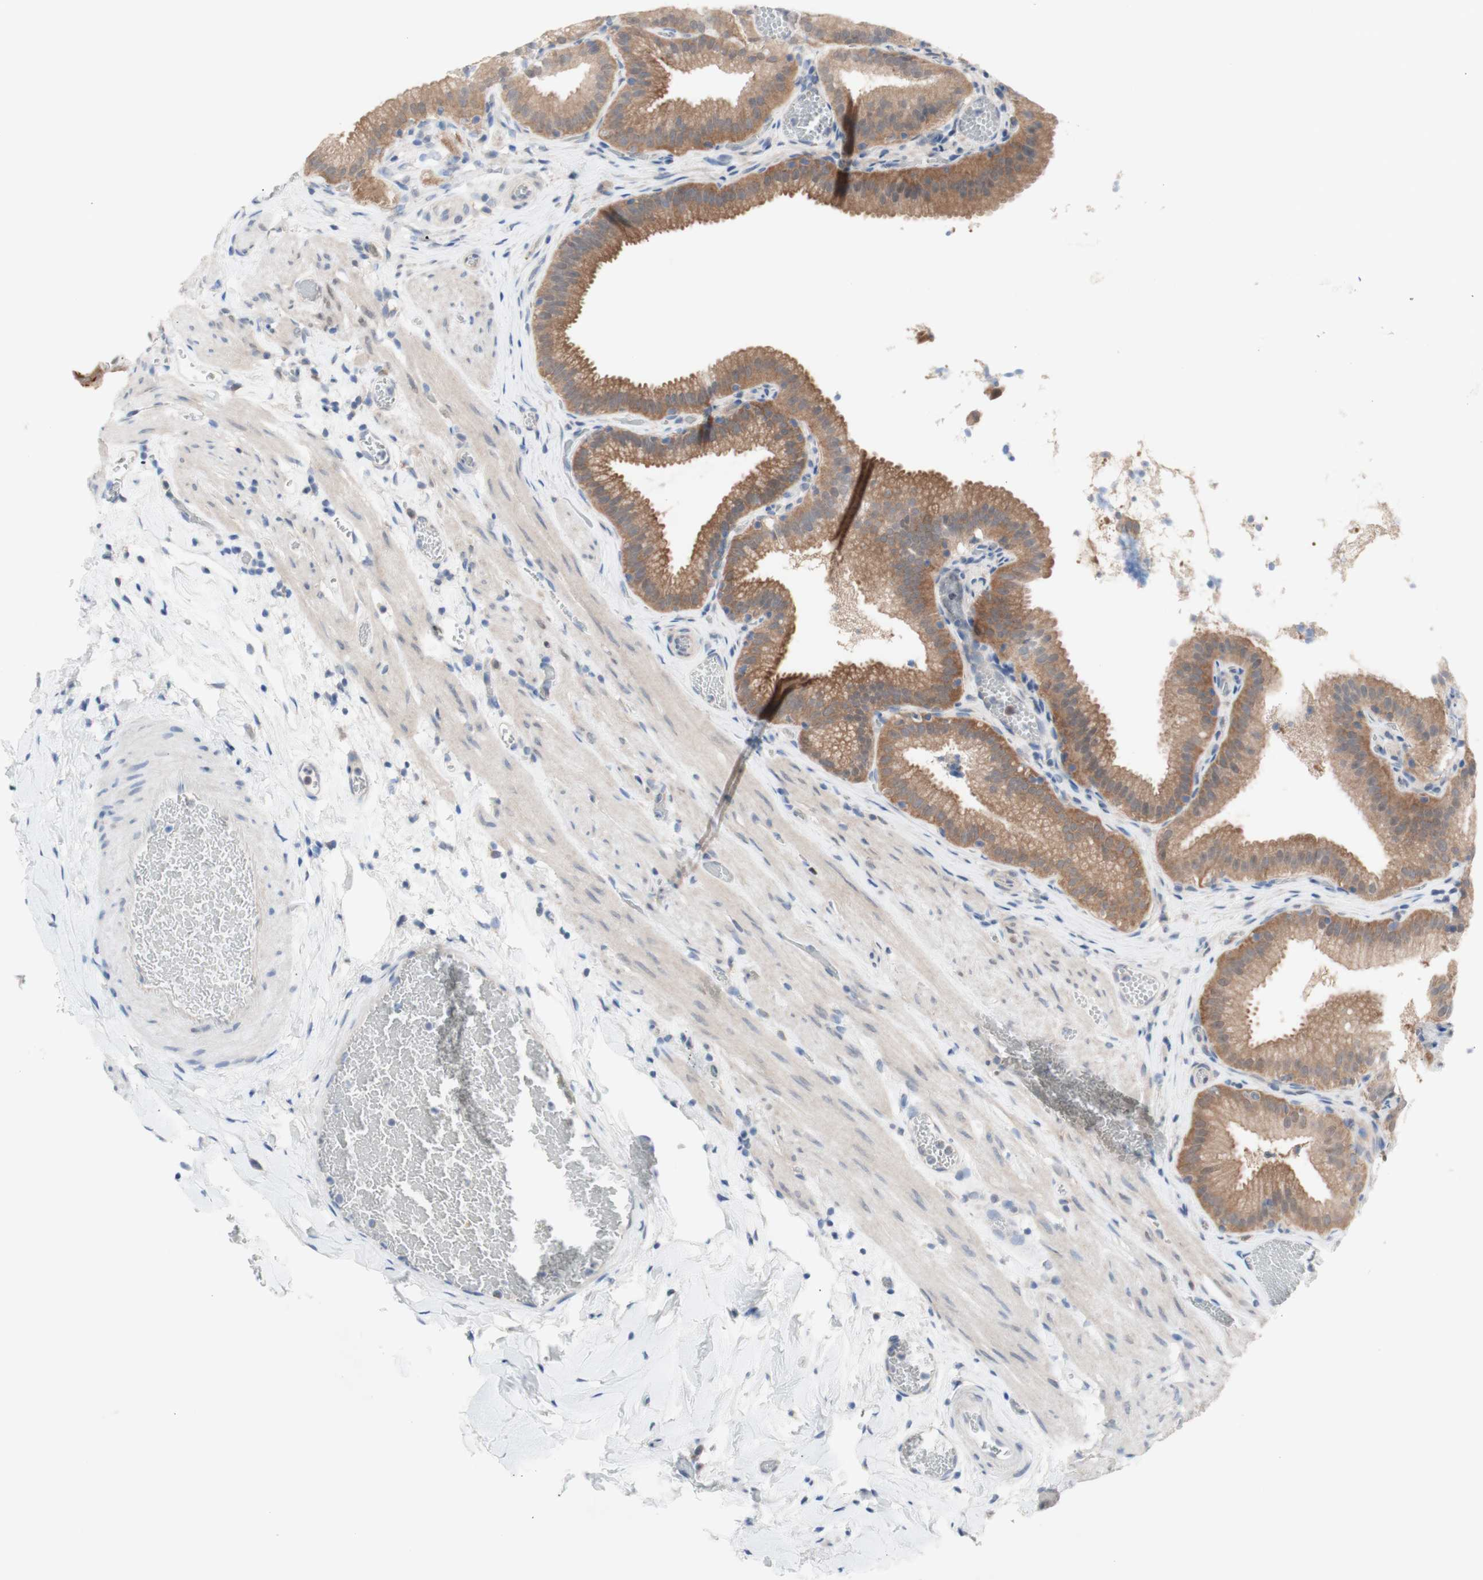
{"staining": {"intensity": "moderate", "quantity": ">75%", "location": "cytoplasmic/membranous"}, "tissue": "gallbladder", "cell_type": "Glandular cells", "image_type": "normal", "snomed": [{"axis": "morphology", "description": "Normal tissue, NOS"}, {"axis": "topography", "description": "Gallbladder"}], "caption": "A medium amount of moderate cytoplasmic/membranous expression is seen in approximately >75% of glandular cells in unremarkable gallbladder.", "gene": "PRMT5", "patient": {"sex": "male", "age": 54}}